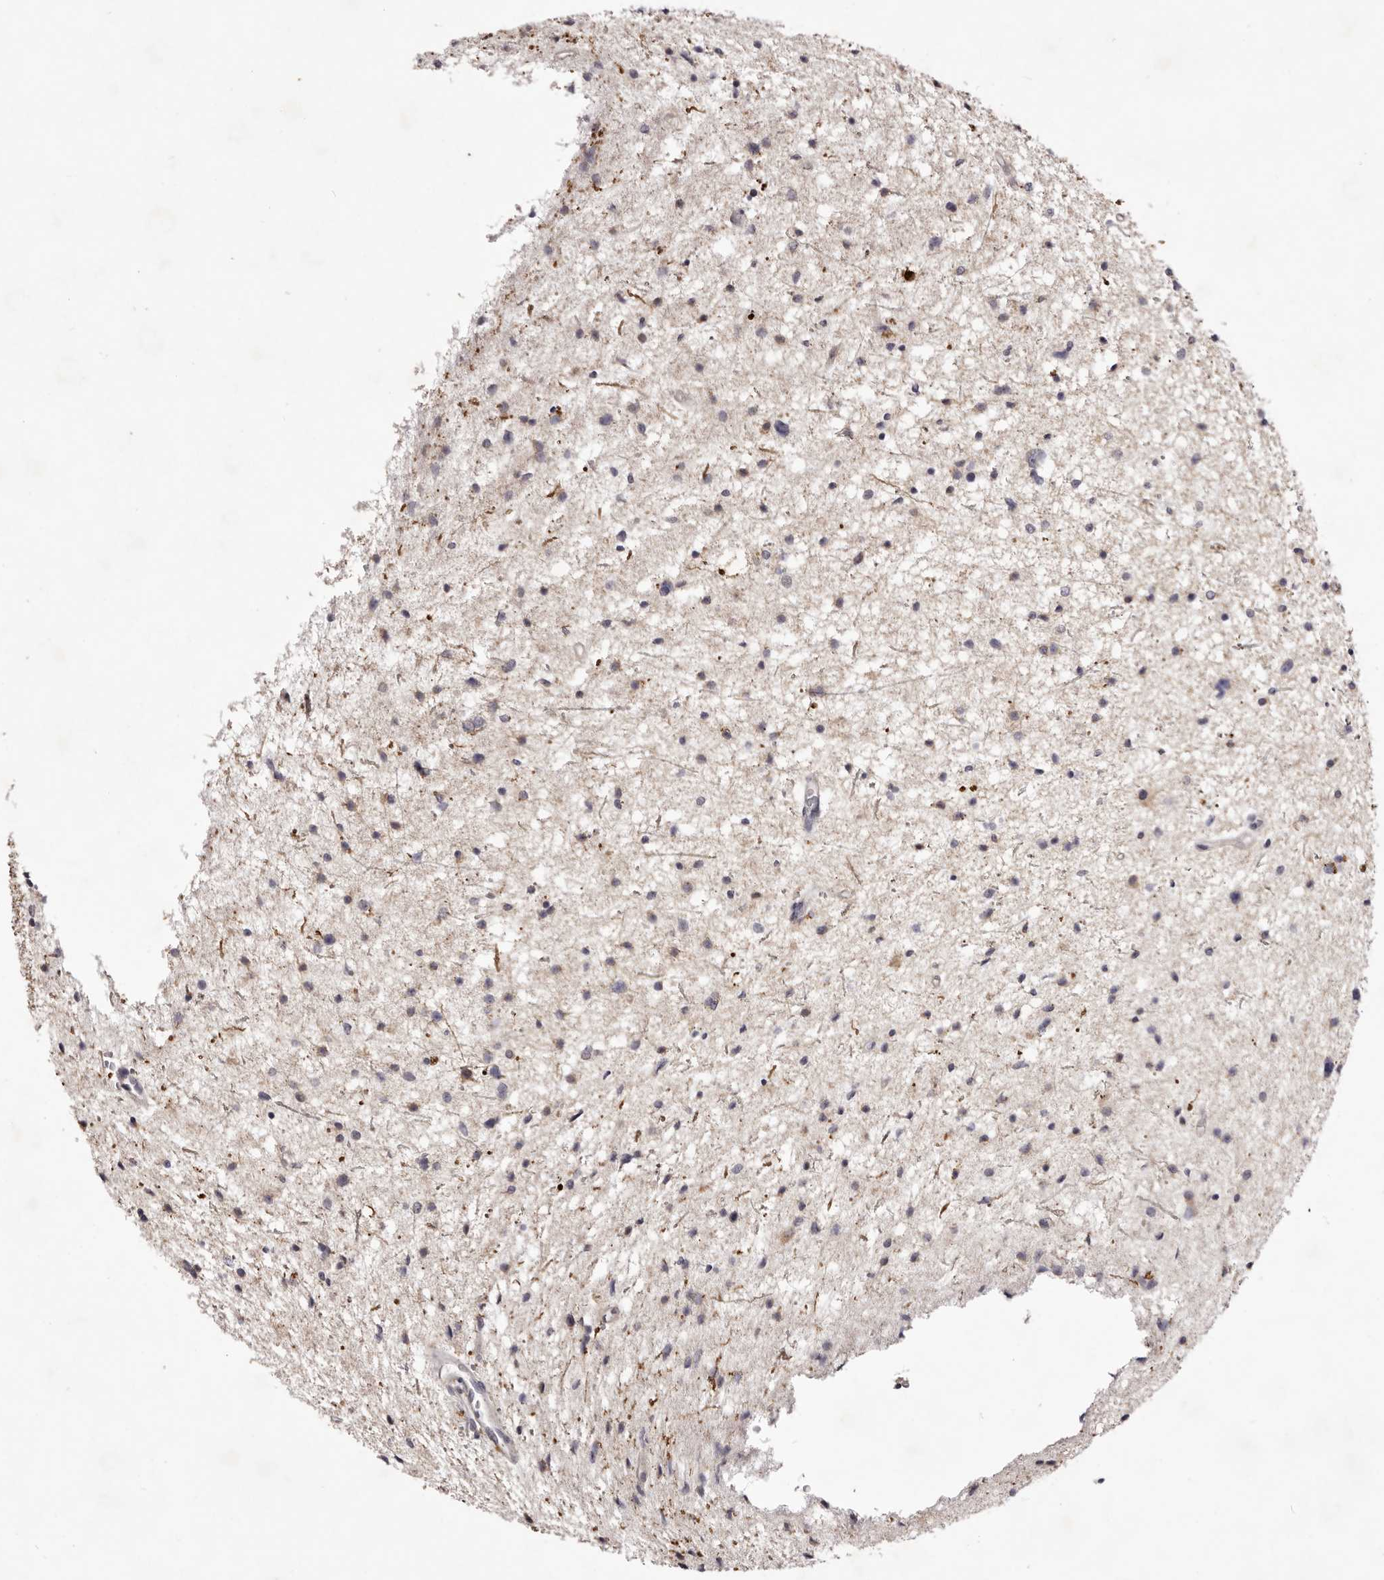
{"staining": {"intensity": "negative", "quantity": "none", "location": "none"}, "tissue": "glioma", "cell_type": "Tumor cells", "image_type": "cancer", "snomed": [{"axis": "morphology", "description": "Glioma, malignant, Low grade"}, {"axis": "topography", "description": "Brain"}], "caption": "High magnification brightfield microscopy of glioma stained with DAB (3,3'-diaminobenzidine) (brown) and counterstained with hematoxylin (blue): tumor cells show no significant positivity.", "gene": "GARNL3", "patient": {"sex": "female", "age": 37}}